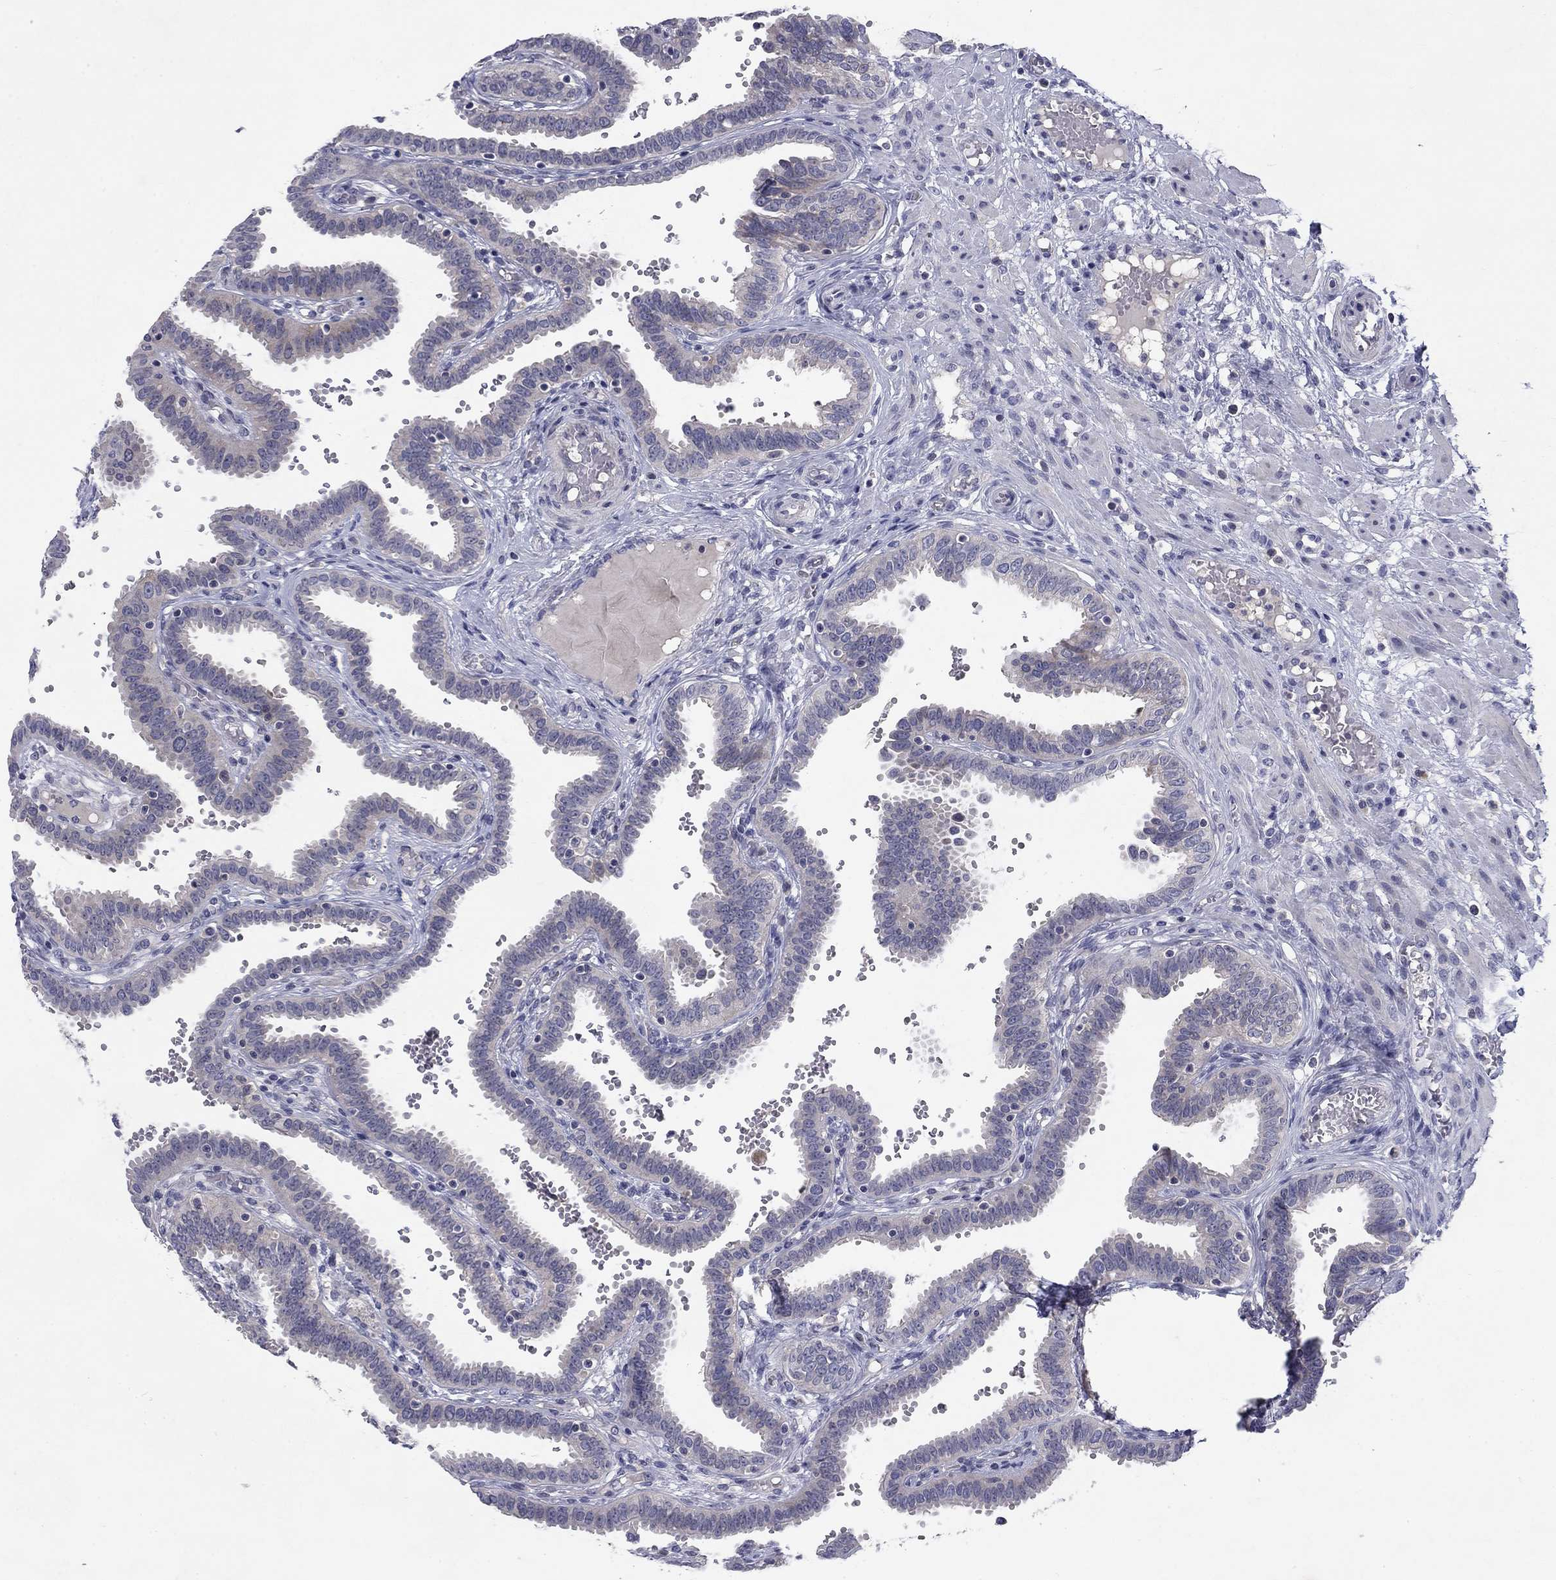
{"staining": {"intensity": "negative", "quantity": "none", "location": "none"}, "tissue": "fallopian tube", "cell_type": "Glandular cells", "image_type": "normal", "snomed": [{"axis": "morphology", "description": "Normal tissue, NOS"}, {"axis": "topography", "description": "Fallopian tube"}], "caption": "Image shows no protein positivity in glandular cells of benign fallopian tube. (Immunohistochemistry (ihc), brightfield microscopy, high magnification).", "gene": "CACNA1A", "patient": {"sex": "female", "age": 37}}